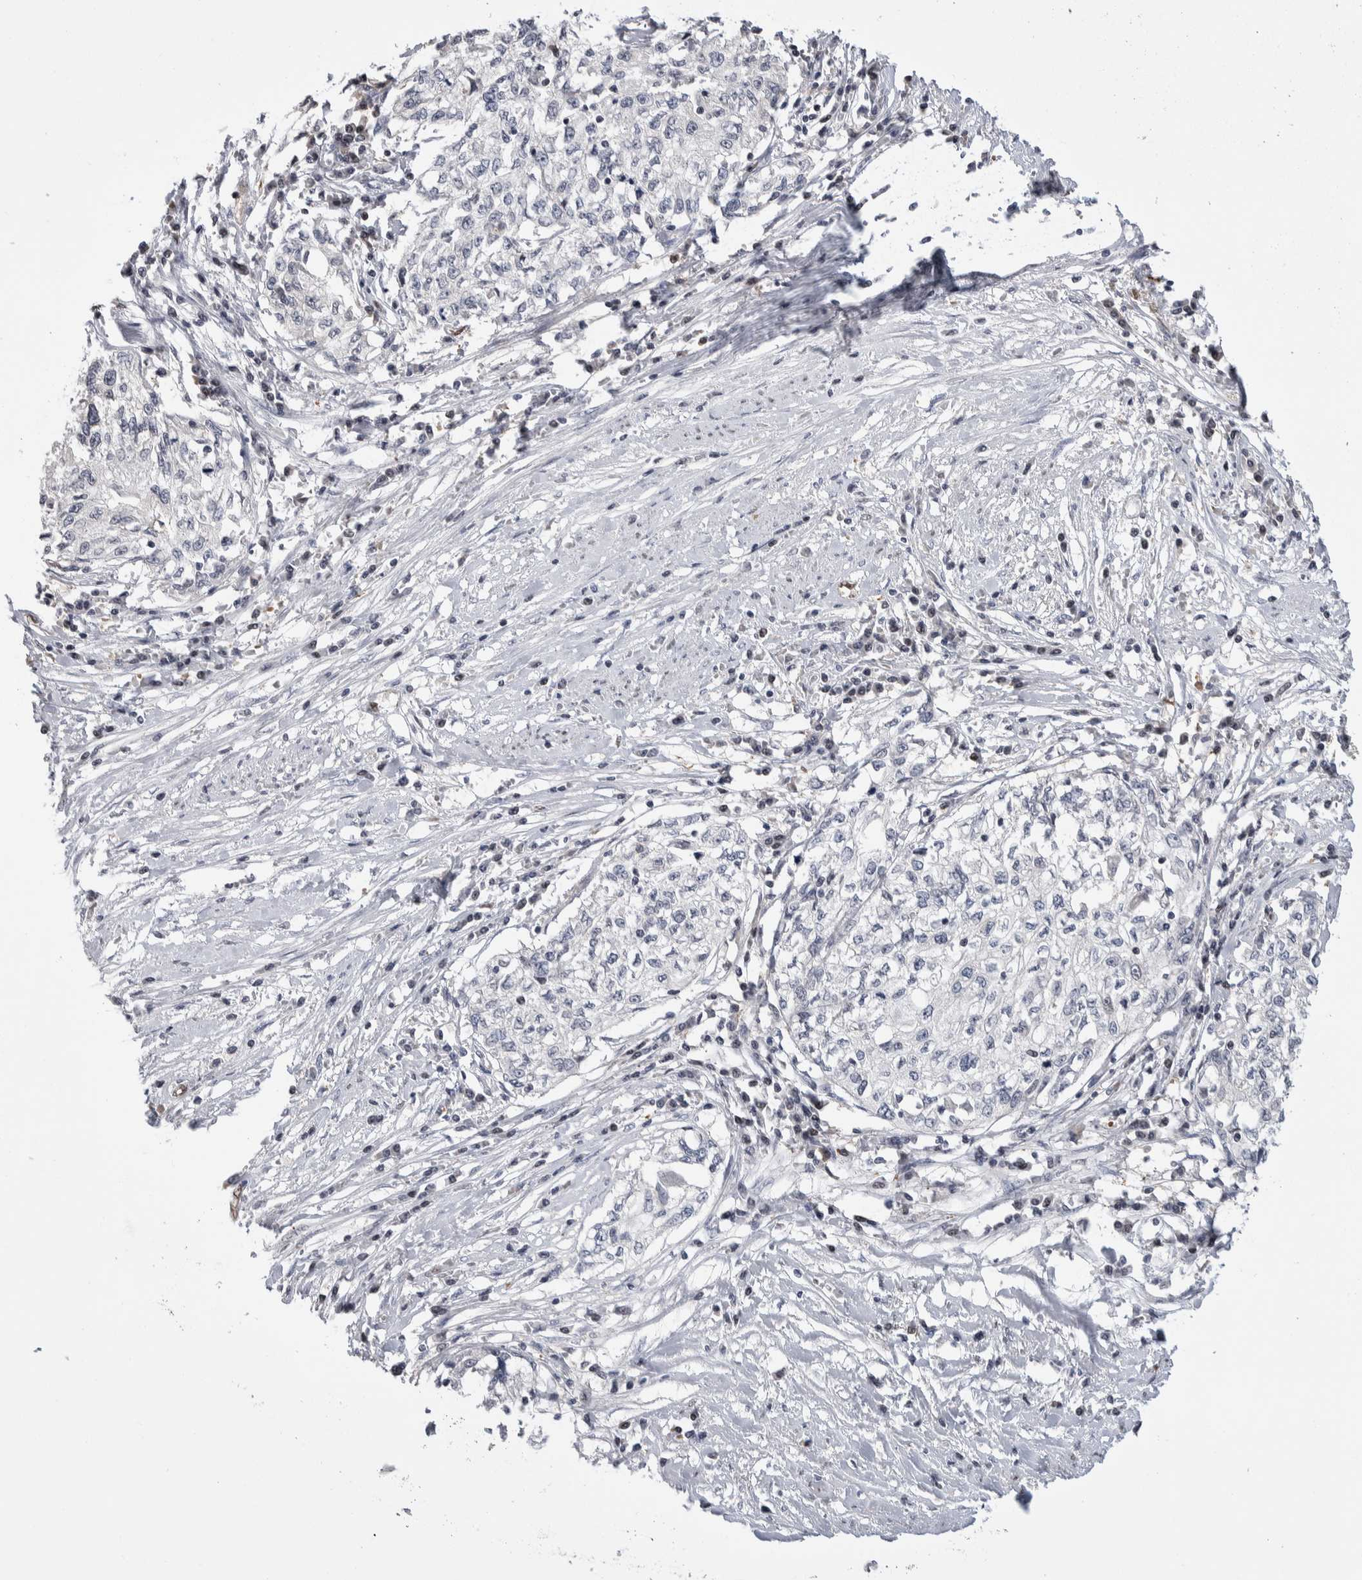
{"staining": {"intensity": "negative", "quantity": "none", "location": "none"}, "tissue": "cervical cancer", "cell_type": "Tumor cells", "image_type": "cancer", "snomed": [{"axis": "morphology", "description": "Squamous cell carcinoma, NOS"}, {"axis": "topography", "description": "Cervix"}], "caption": "This image is of cervical cancer (squamous cell carcinoma) stained with IHC to label a protein in brown with the nuclei are counter-stained blue. There is no expression in tumor cells. (Brightfield microscopy of DAB (3,3'-diaminobenzidine) immunohistochemistry (IHC) at high magnification).", "gene": "ZBTB49", "patient": {"sex": "female", "age": 57}}